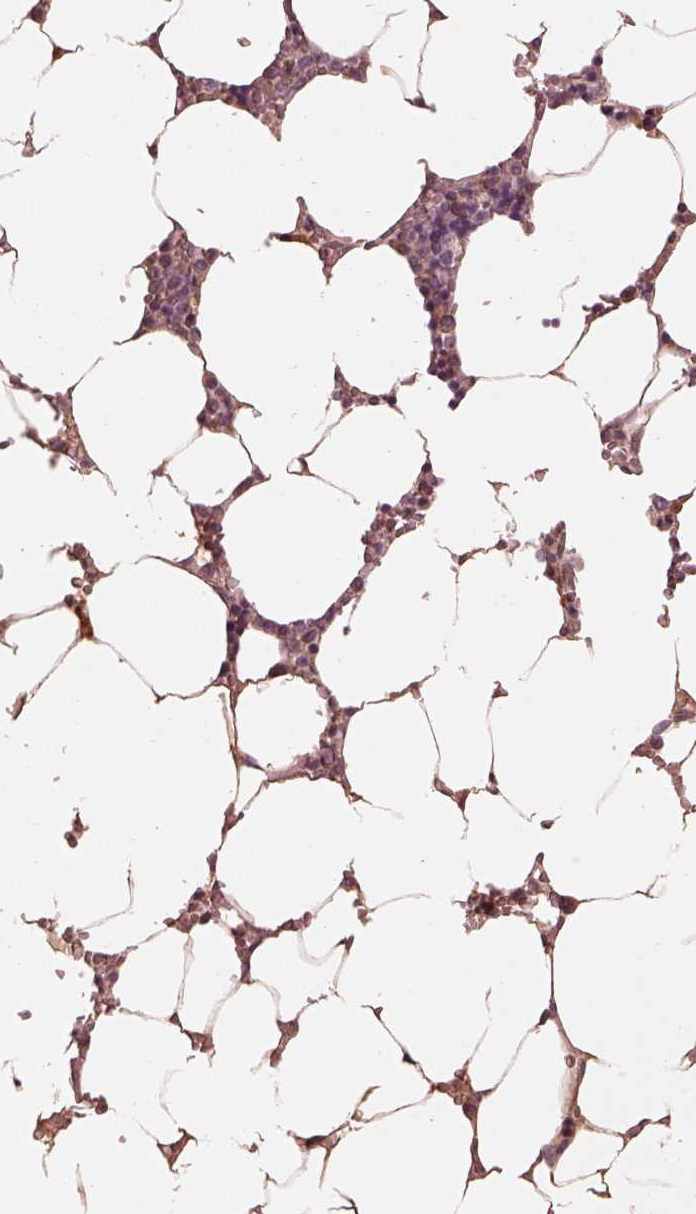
{"staining": {"intensity": "weak", "quantity": "<25%", "location": "cytoplasmic/membranous"}, "tissue": "bone marrow", "cell_type": "Hematopoietic cells", "image_type": "normal", "snomed": [{"axis": "morphology", "description": "Normal tissue, NOS"}, {"axis": "topography", "description": "Bone marrow"}], "caption": "Human bone marrow stained for a protein using IHC shows no staining in hematopoietic cells.", "gene": "CALR3", "patient": {"sex": "female", "age": 52}}